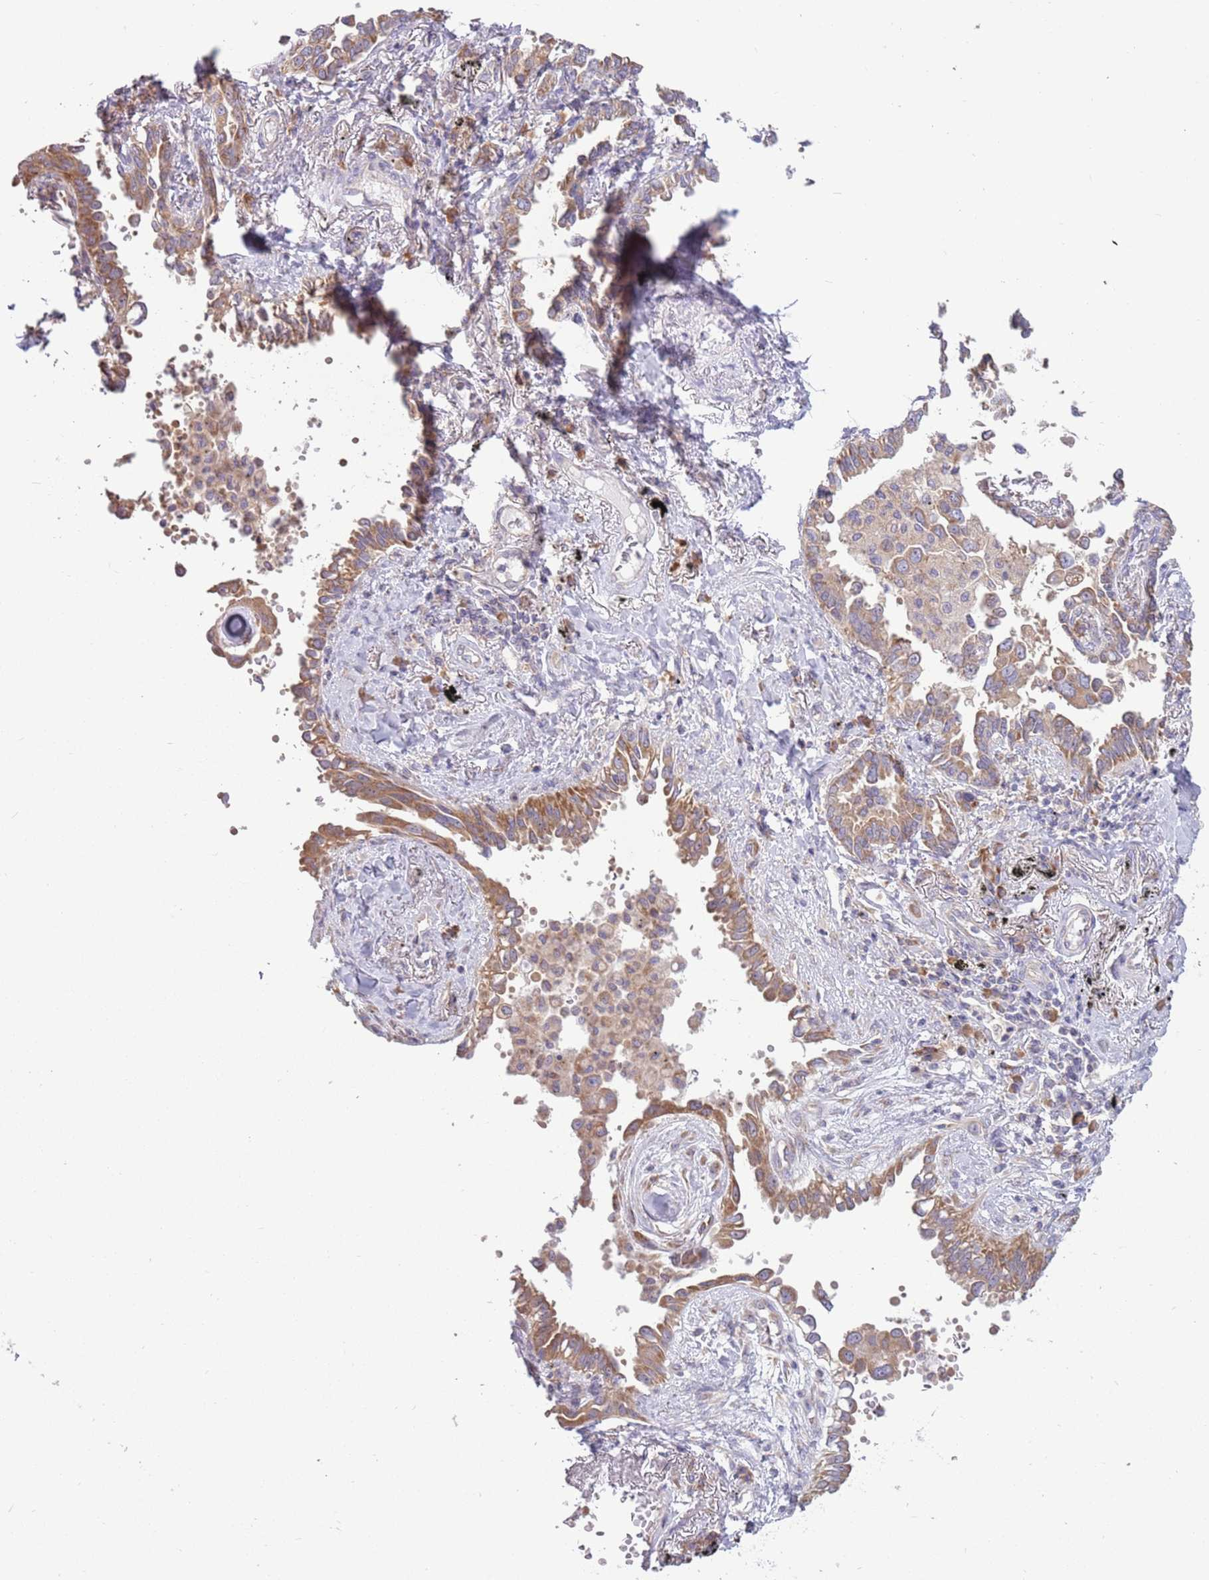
{"staining": {"intensity": "moderate", "quantity": ">75%", "location": "cytoplasmic/membranous"}, "tissue": "lung cancer", "cell_type": "Tumor cells", "image_type": "cancer", "snomed": [{"axis": "morphology", "description": "Adenocarcinoma, NOS"}, {"axis": "topography", "description": "Lung"}], "caption": "Protein analysis of lung cancer tissue shows moderate cytoplasmic/membranous positivity in about >75% of tumor cells.", "gene": "RPL17-C18orf32", "patient": {"sex": "male", "age": 67}}